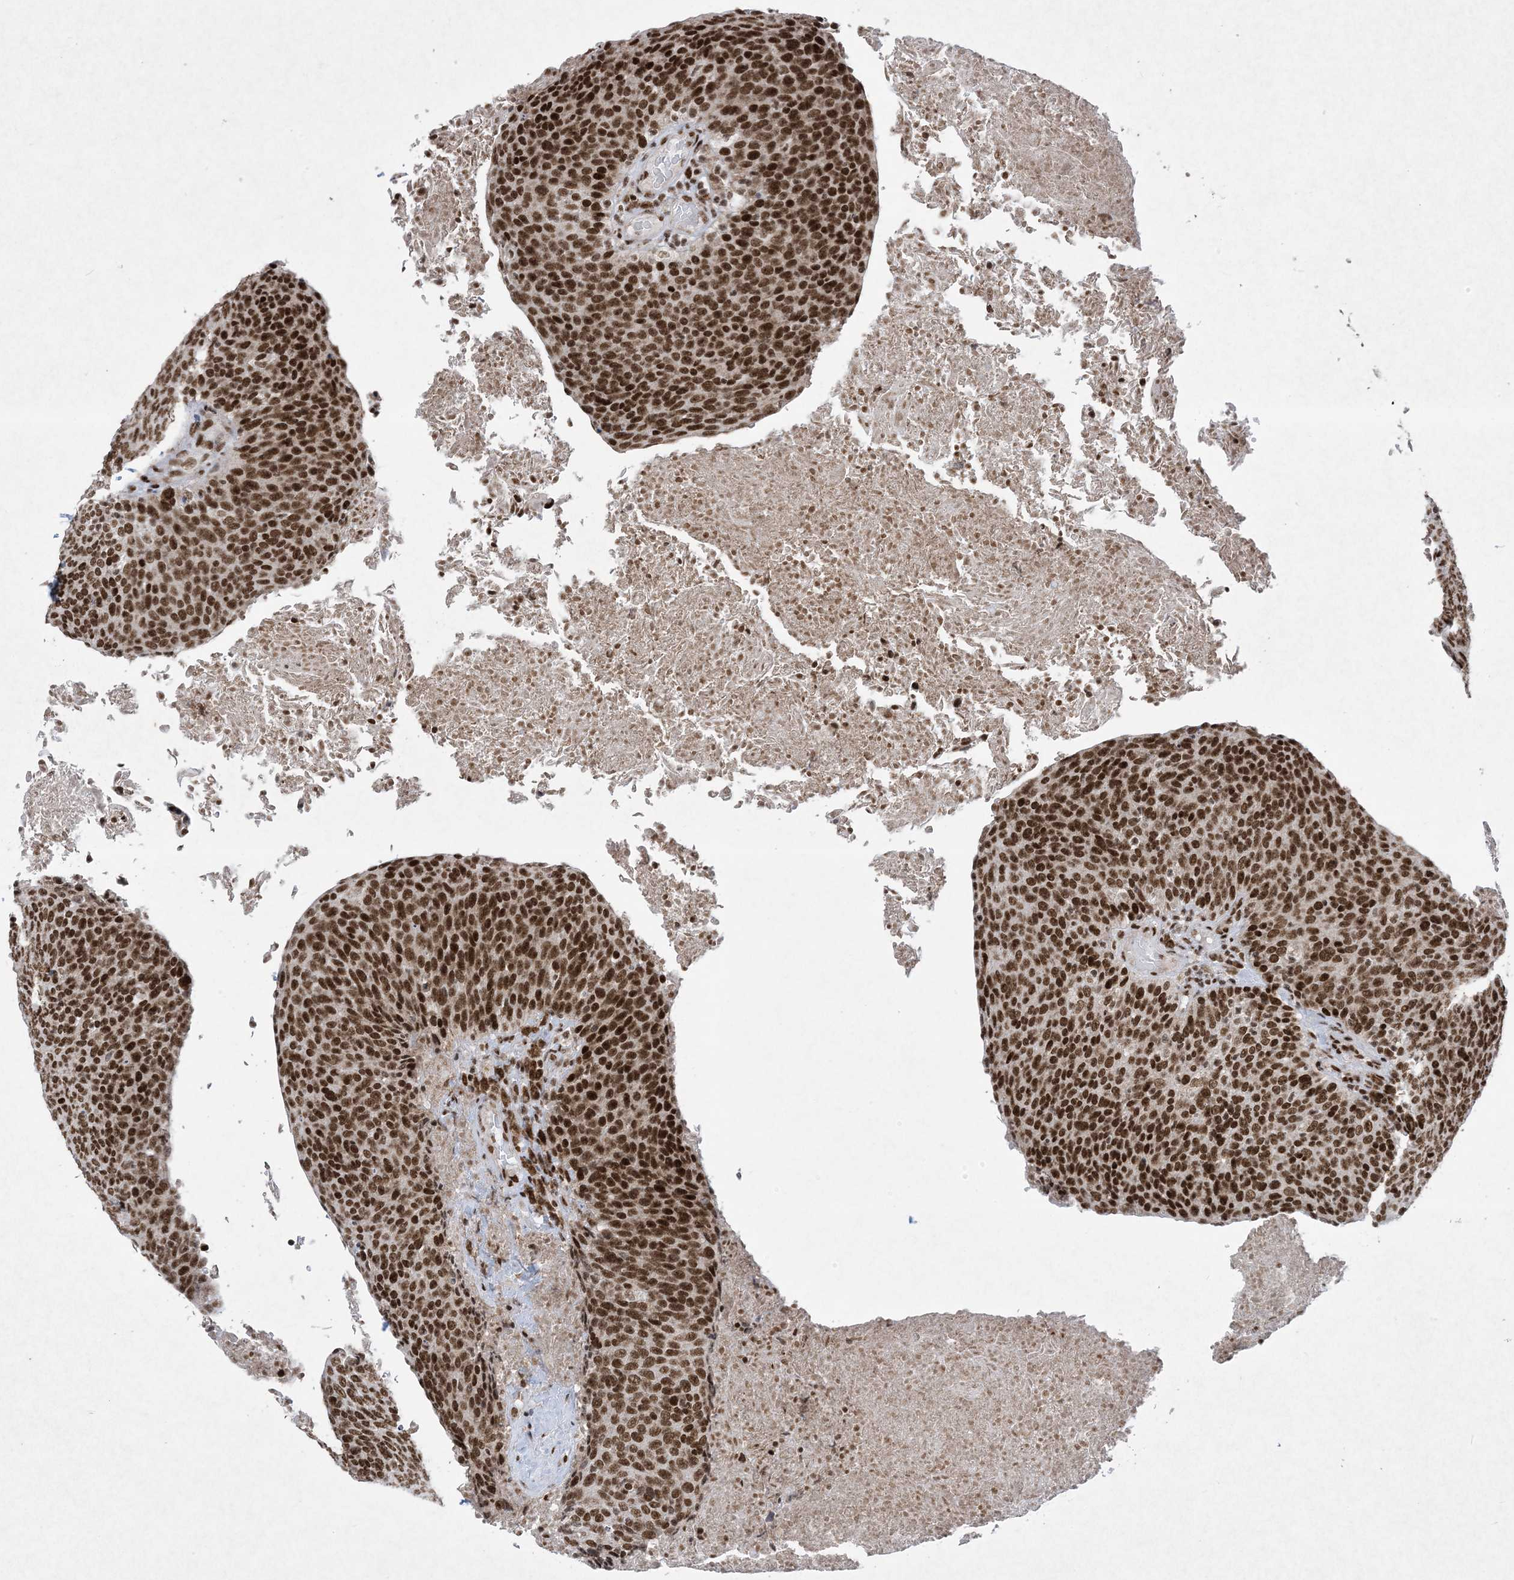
{"staining": {"intensity": "strong", "quantity": ">75%", "location": "nuclear"}, "tissue": "head and neck cancer", "cell_type": "Tumor cells", "image_type": "cancer", "snomed": [{"axis": "morphology", "description": "Squamous cell carcinoma, NOS"}, {"axis": "morphology", "description": "Squamous cell carcinoma, metastatic, NOS"}, {"axis": "topography", "description": "Lymph node"}, {"axis": "topography", "description": "Head-Neck"}], "caption": "Immunohistochemistry micrograph of neoplastic tissue: head and neck cancer (squamous cell carcinoma) stained using immunohistochemistry (IHC) shows high levels of strong protein expression localized specifically in the nuclear of tumor cells, appearing as a nuclear brown color.", "gene": "PKNOX2", "patient": {"sex": "male", "age": 62}}